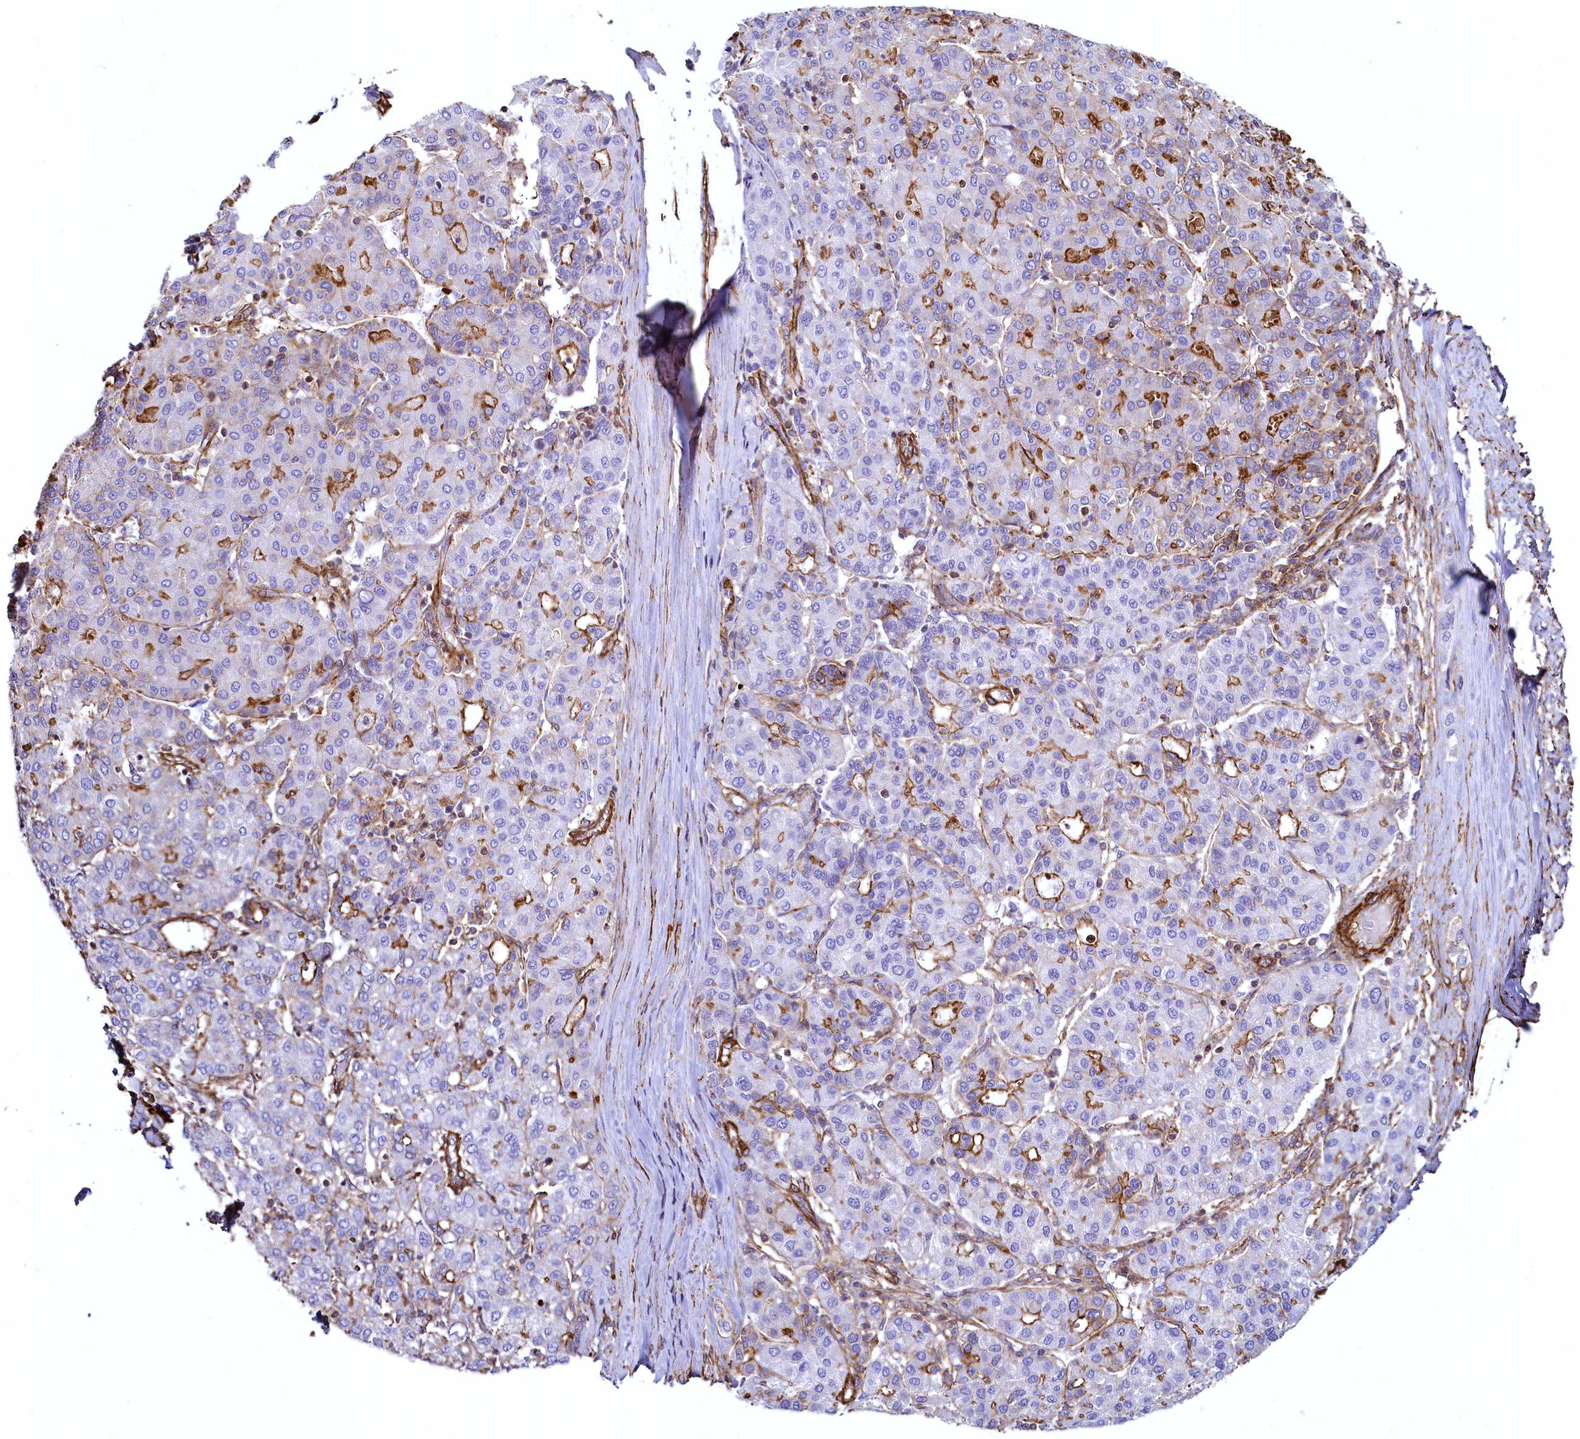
{"staining": {"intensity": "strong", "quantity": "25%-75%", "location": "cytoplasmic/membranous"}, "tissue": "liver cancer", "cell_type": "Tumor cells", "image_type": "cancer", "snomed": [{"axis": "morphology", "description": "Carcinoma, Hepatocellular, NOS"}, {"axis": "topography", "description": "Liver"}], "caption": "Liver hepatocellular carcinoma tissue reveals strong cytoplasmic/membranous expression in approximately 25%-75% of tumor cells", "gene": "THBS1", "patient": {"sex": "male", "age": 65}}